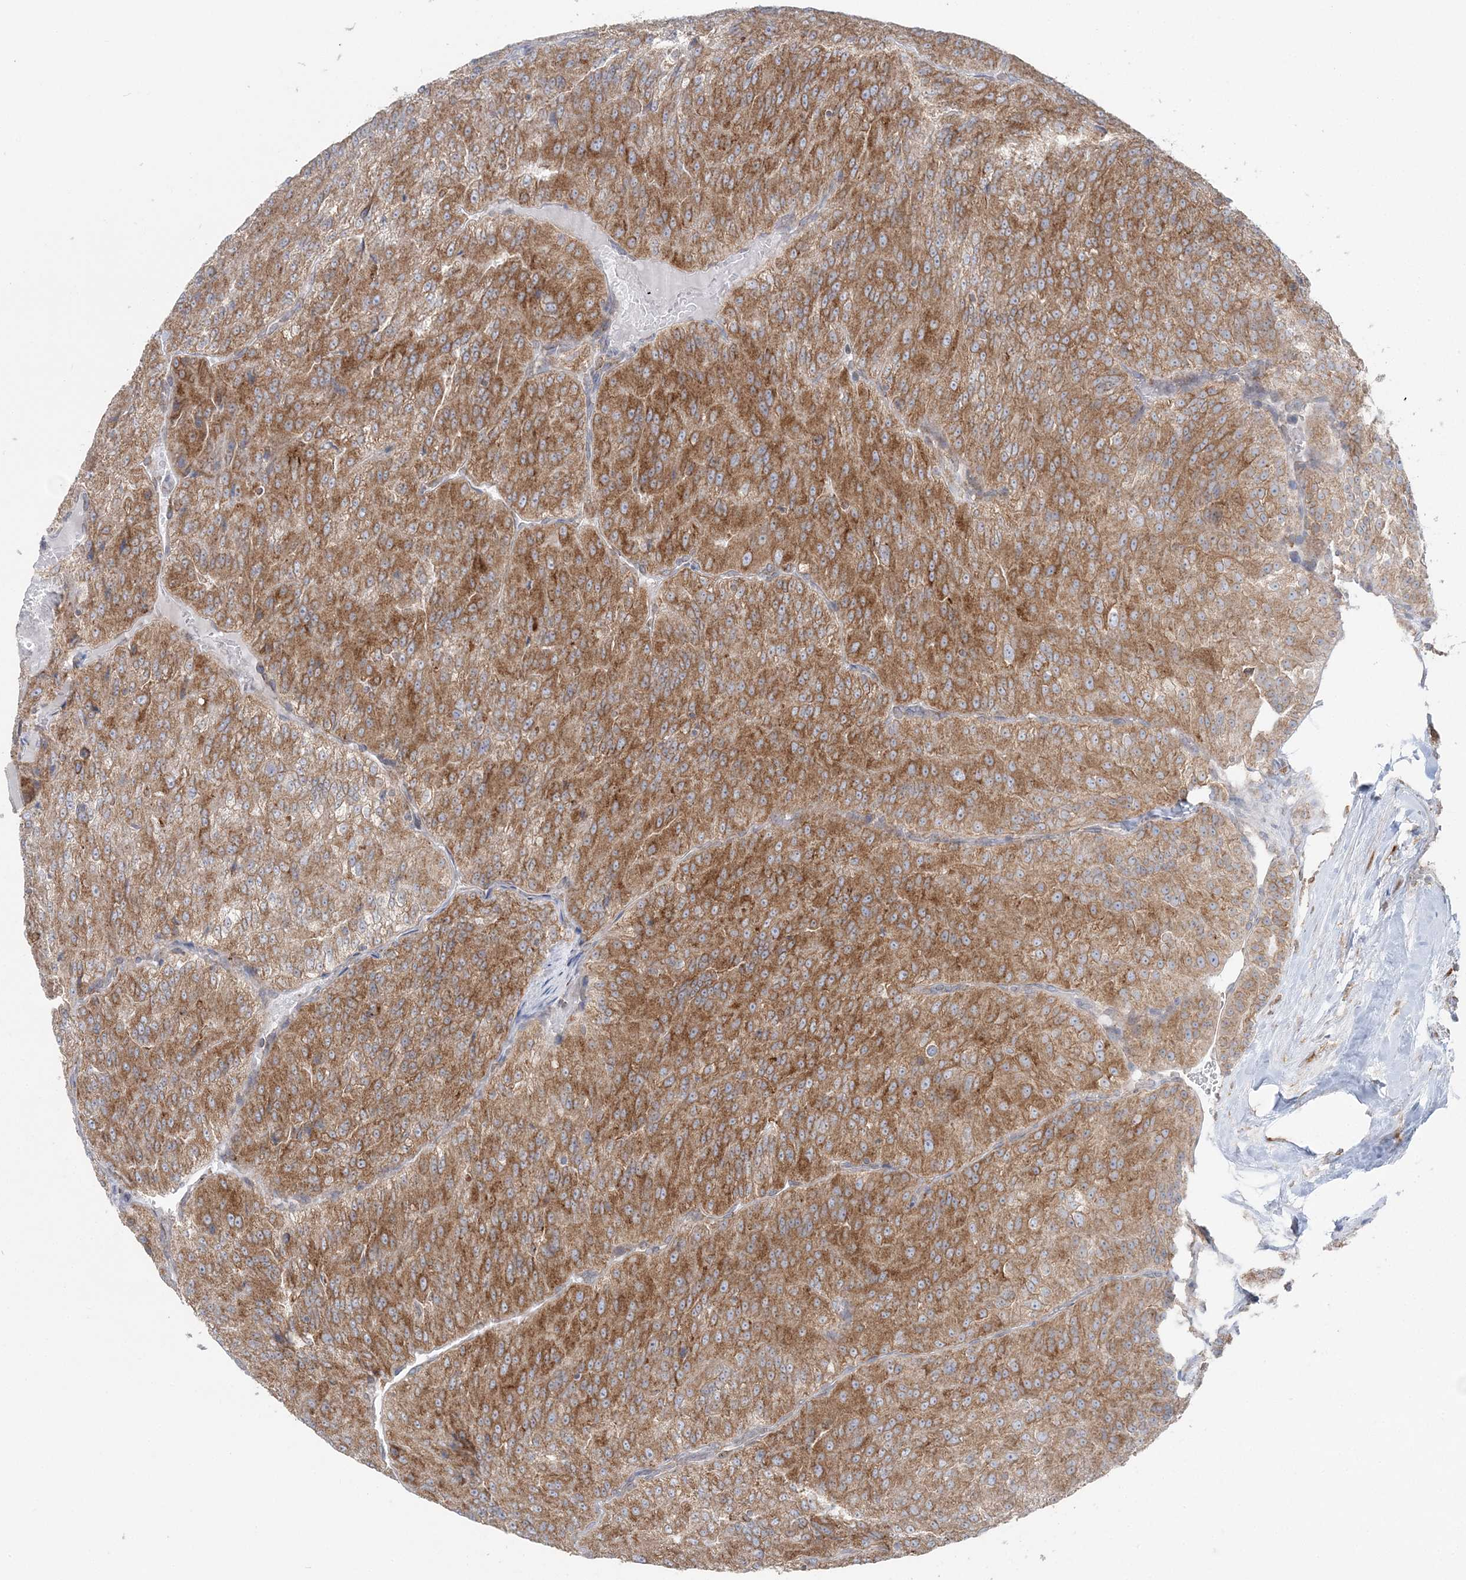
{"staining": {"intensity": "moderate", "quantity": ">75%", "location": "cytoplasmic/membranous"}, "tissue": "renal cancer", "cell_type": "Tumor cells", "image_type": "cancer", "snomed": [{"axis": "morphology", "description": "Adenocarcinoma, NOS"}, {"axis": "topography", "description": "Kidney"}], "caption": "Protein staining shows moderate cytoplasmic/membranous positivity in approximately >75% of tumor cells in renal adenocarcinoma.", "gene": "TMED10", "patient": {"sex": "female", "age": 63}}